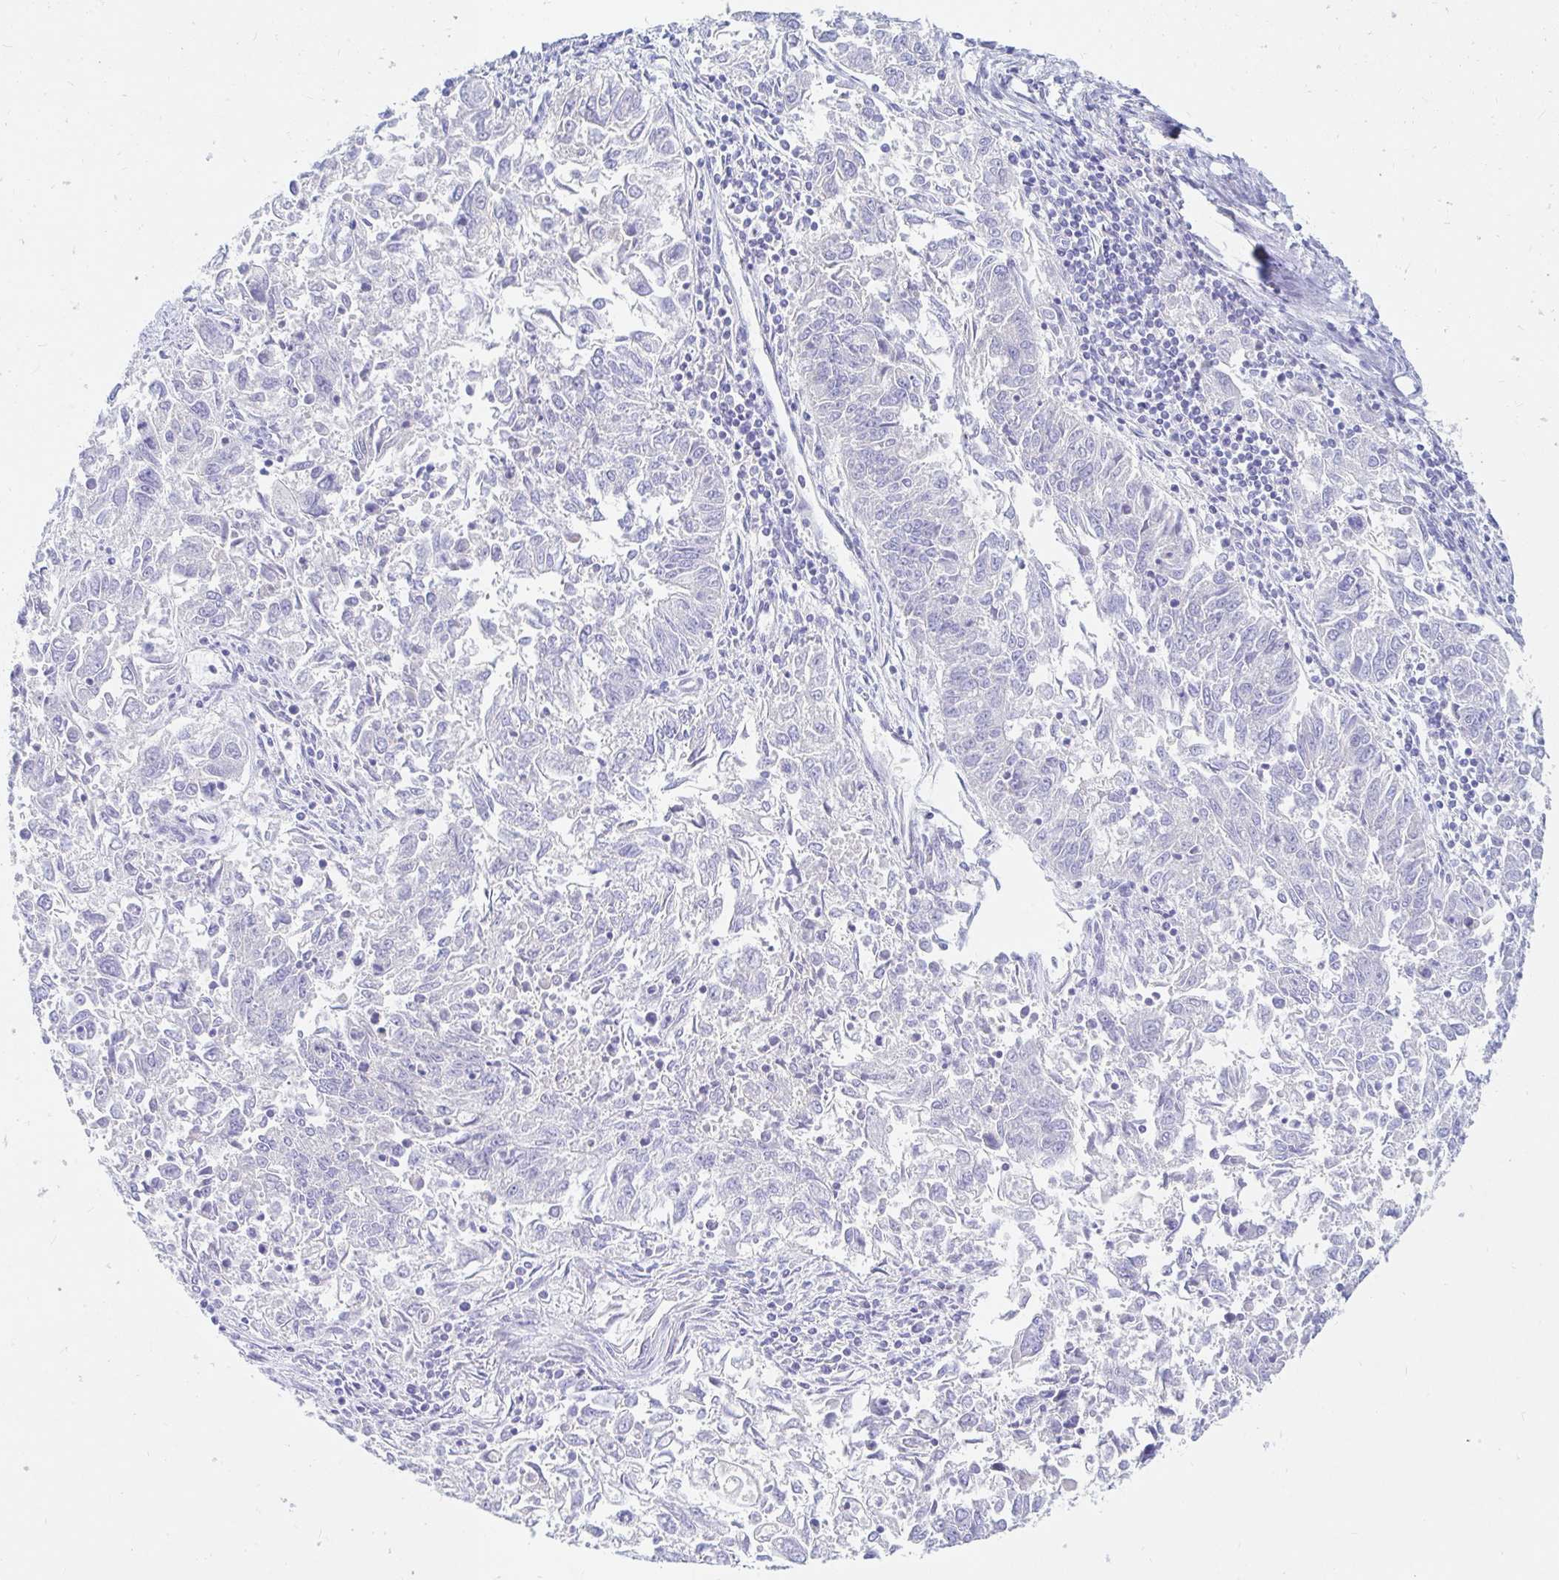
{"staining": {"intensity": "negative", "quantity": "none", "location": "none"}, "tissue": "endometrial cancer", "cell_type": "Tumor cells", "image_type": "cancer", "snomed": [{"axis": "morphology", "description": "Adenocarcinoma, NOS"}, {"axis": "topography", "description": "Endometrium"}], "caption": "Tumor cells are negative for protein expression in human endometrial cancer (adenocarcinoma).", "gene": "NR2E1", "patient": {"sex": "female", "age": 42}}